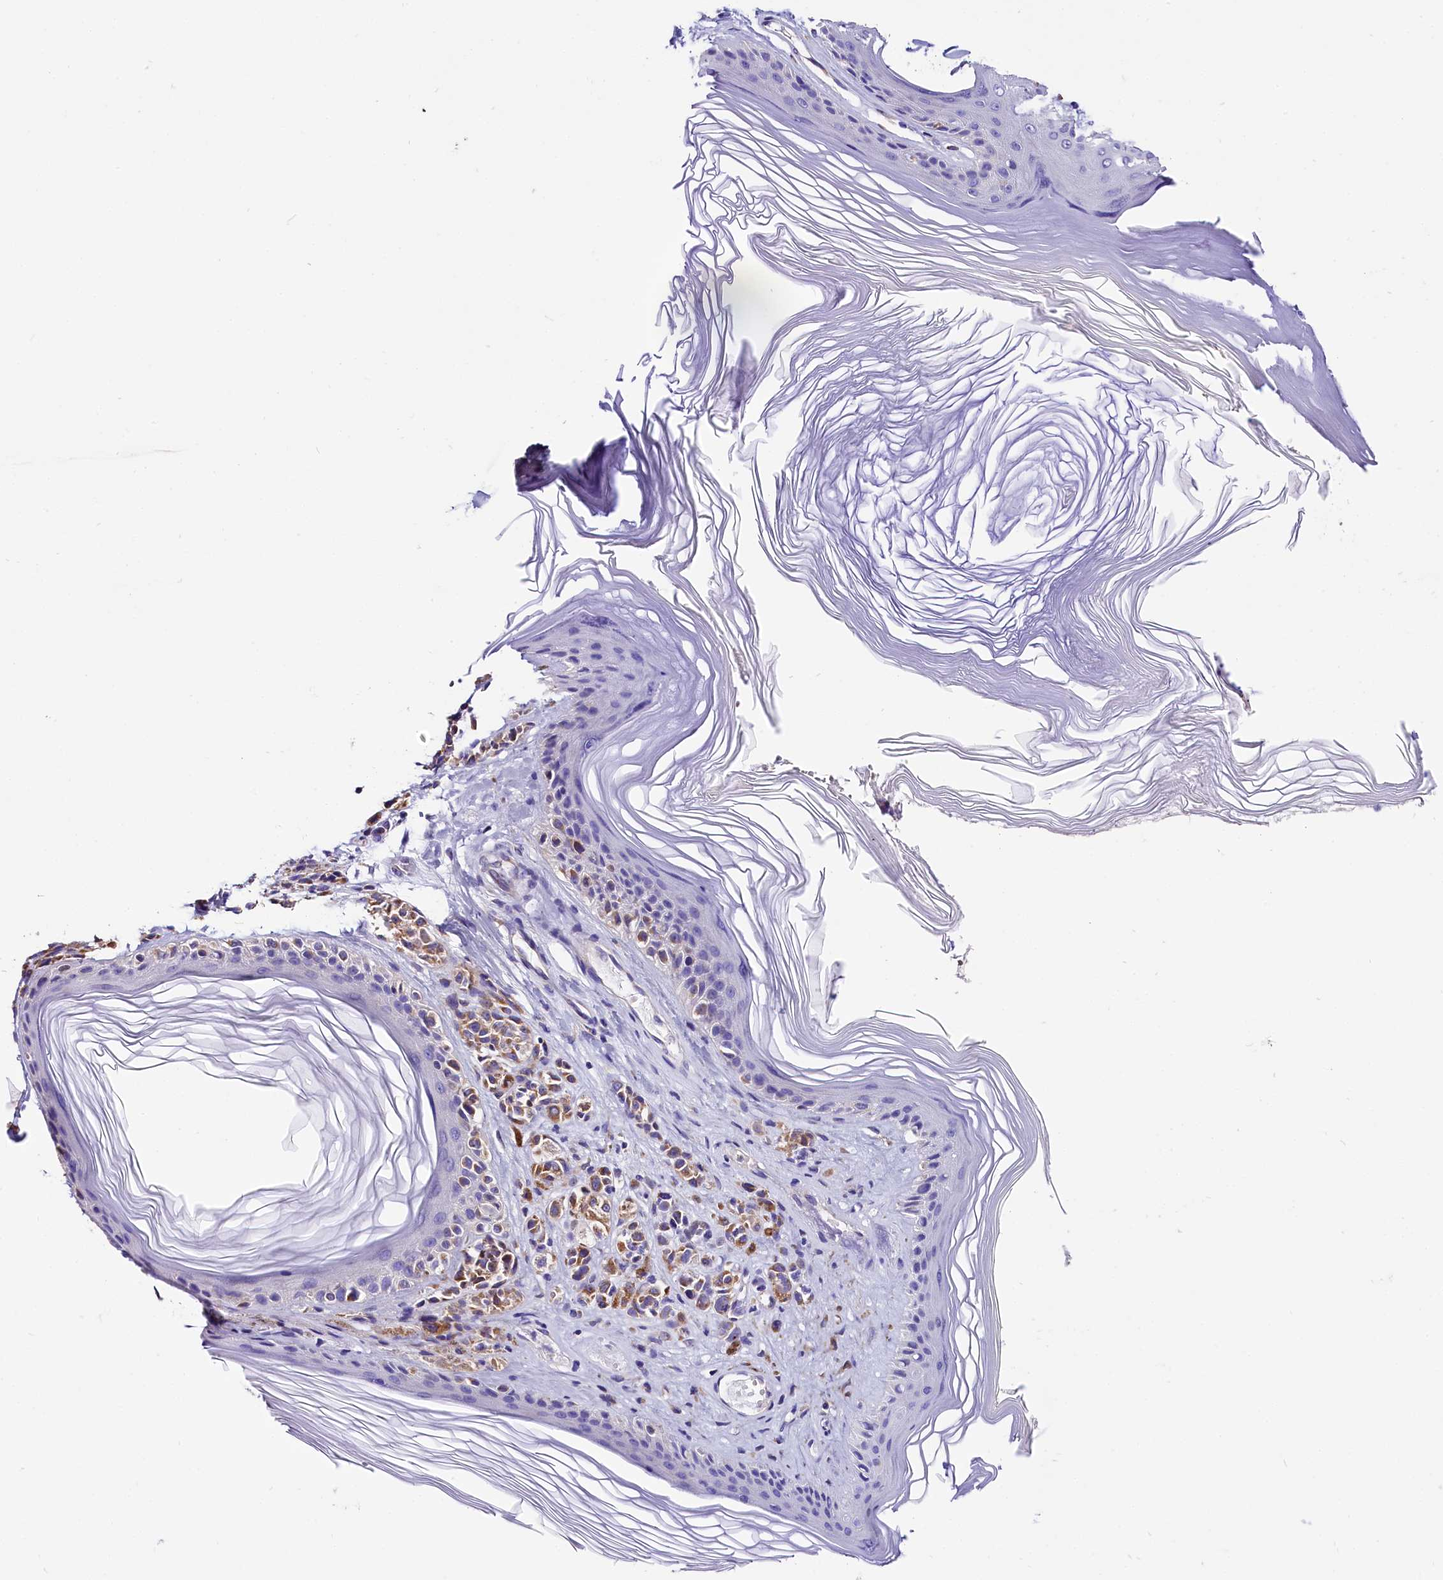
{"staining": {"intensity": "moderate", "quantity": "25%-75%", "location": "cytoplasmic/membranous"}, "tissue": "melanoma", "cell_type": "Tumor cells", "image_type": "cancer", "snomed": [{"axis": "morphology", "description": "Malignant melanoma, NOS"}, {"axis": "topography", "description": "Skin"}], "caption": "Moderate cytoplasmic/membranous staining is identified in about 25%-75% of tumor cells in malignant melanoma.", "gene": "ACAA2", "patient": {"sex": "female", "age": 64}}